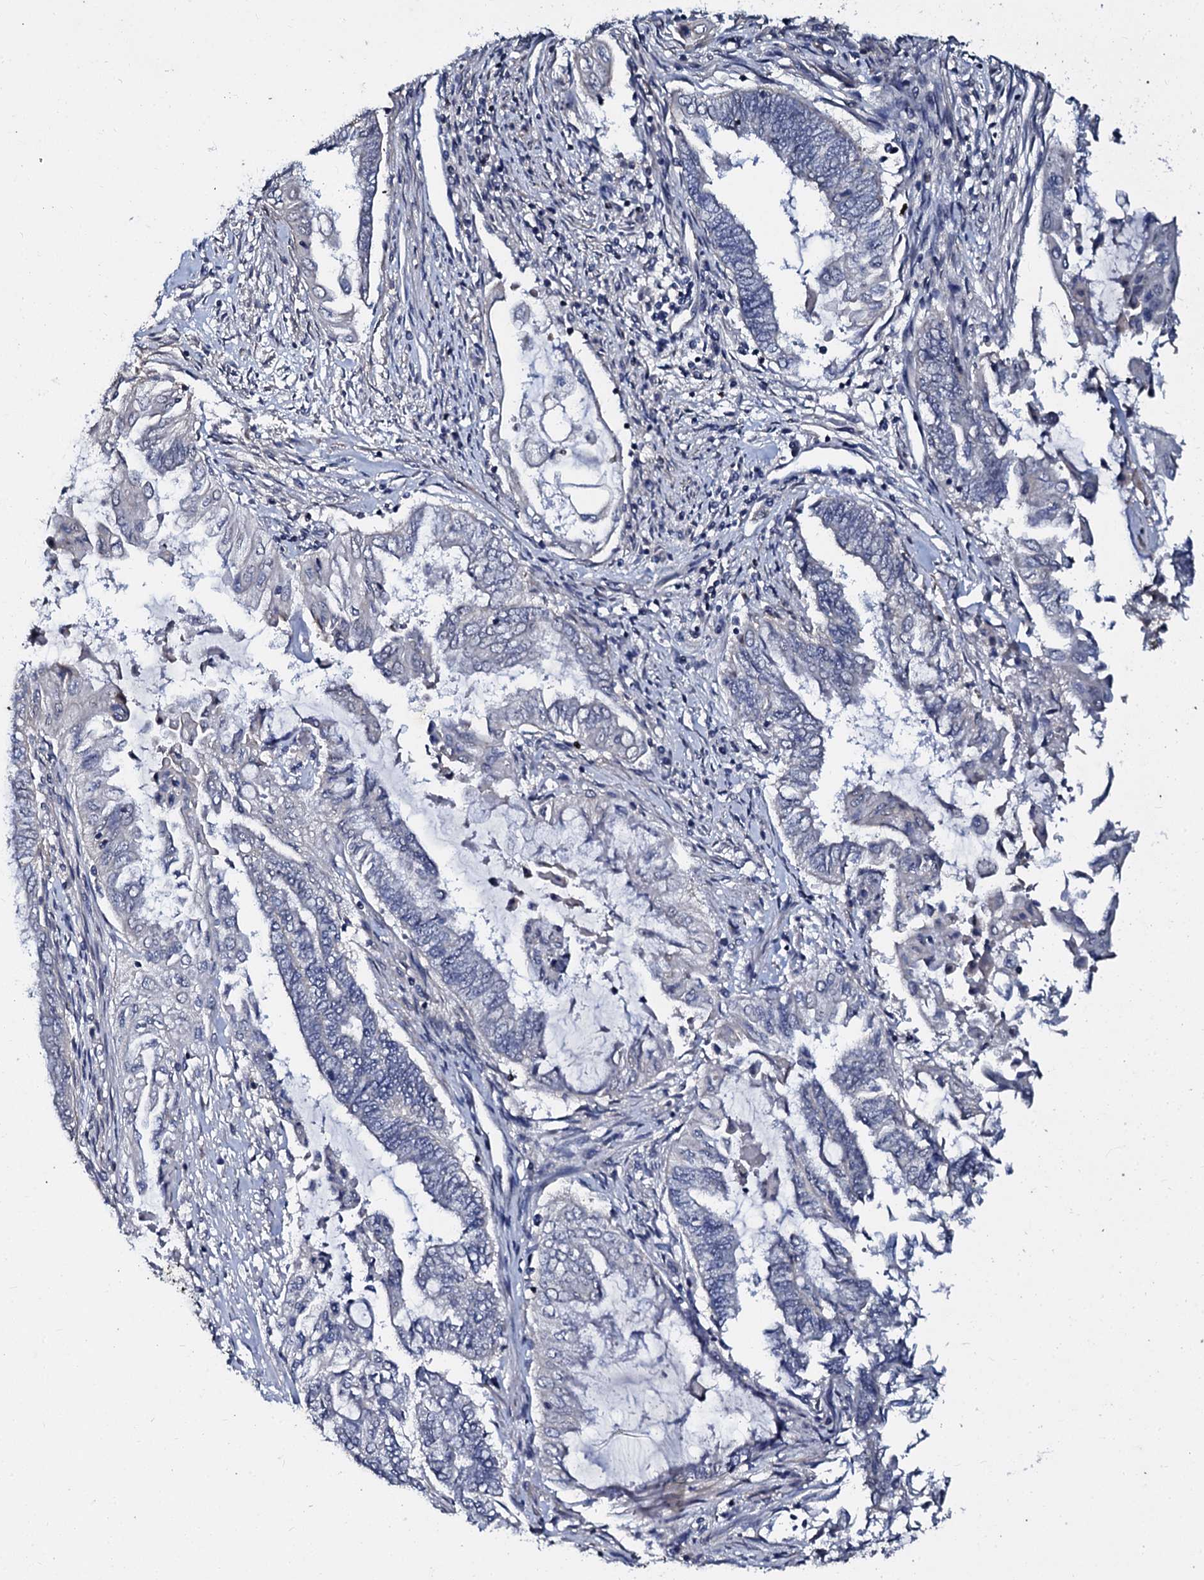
{"staining": {"intensity": "negative", "quantity": "none", "location": "none"}, "tissue": "endometrial cancer", "cell_type": "Tumor cells", "image_type": "cancer", "snomed": [{"axis": "morphology", "description": "Adenocarcinoma, NOS"}, {"axis": "topography", "description": "Uterus"}, {"axis": "topography", "description": "Endometrium"}], "caption": "Immunohistochemistry image of adenocarcinoma (endometrial) stained for a protein (brown), which shows no staining in tumor cells.", "gene": "SLC37A4", "patient": {"sex": "female", "age": 70}}